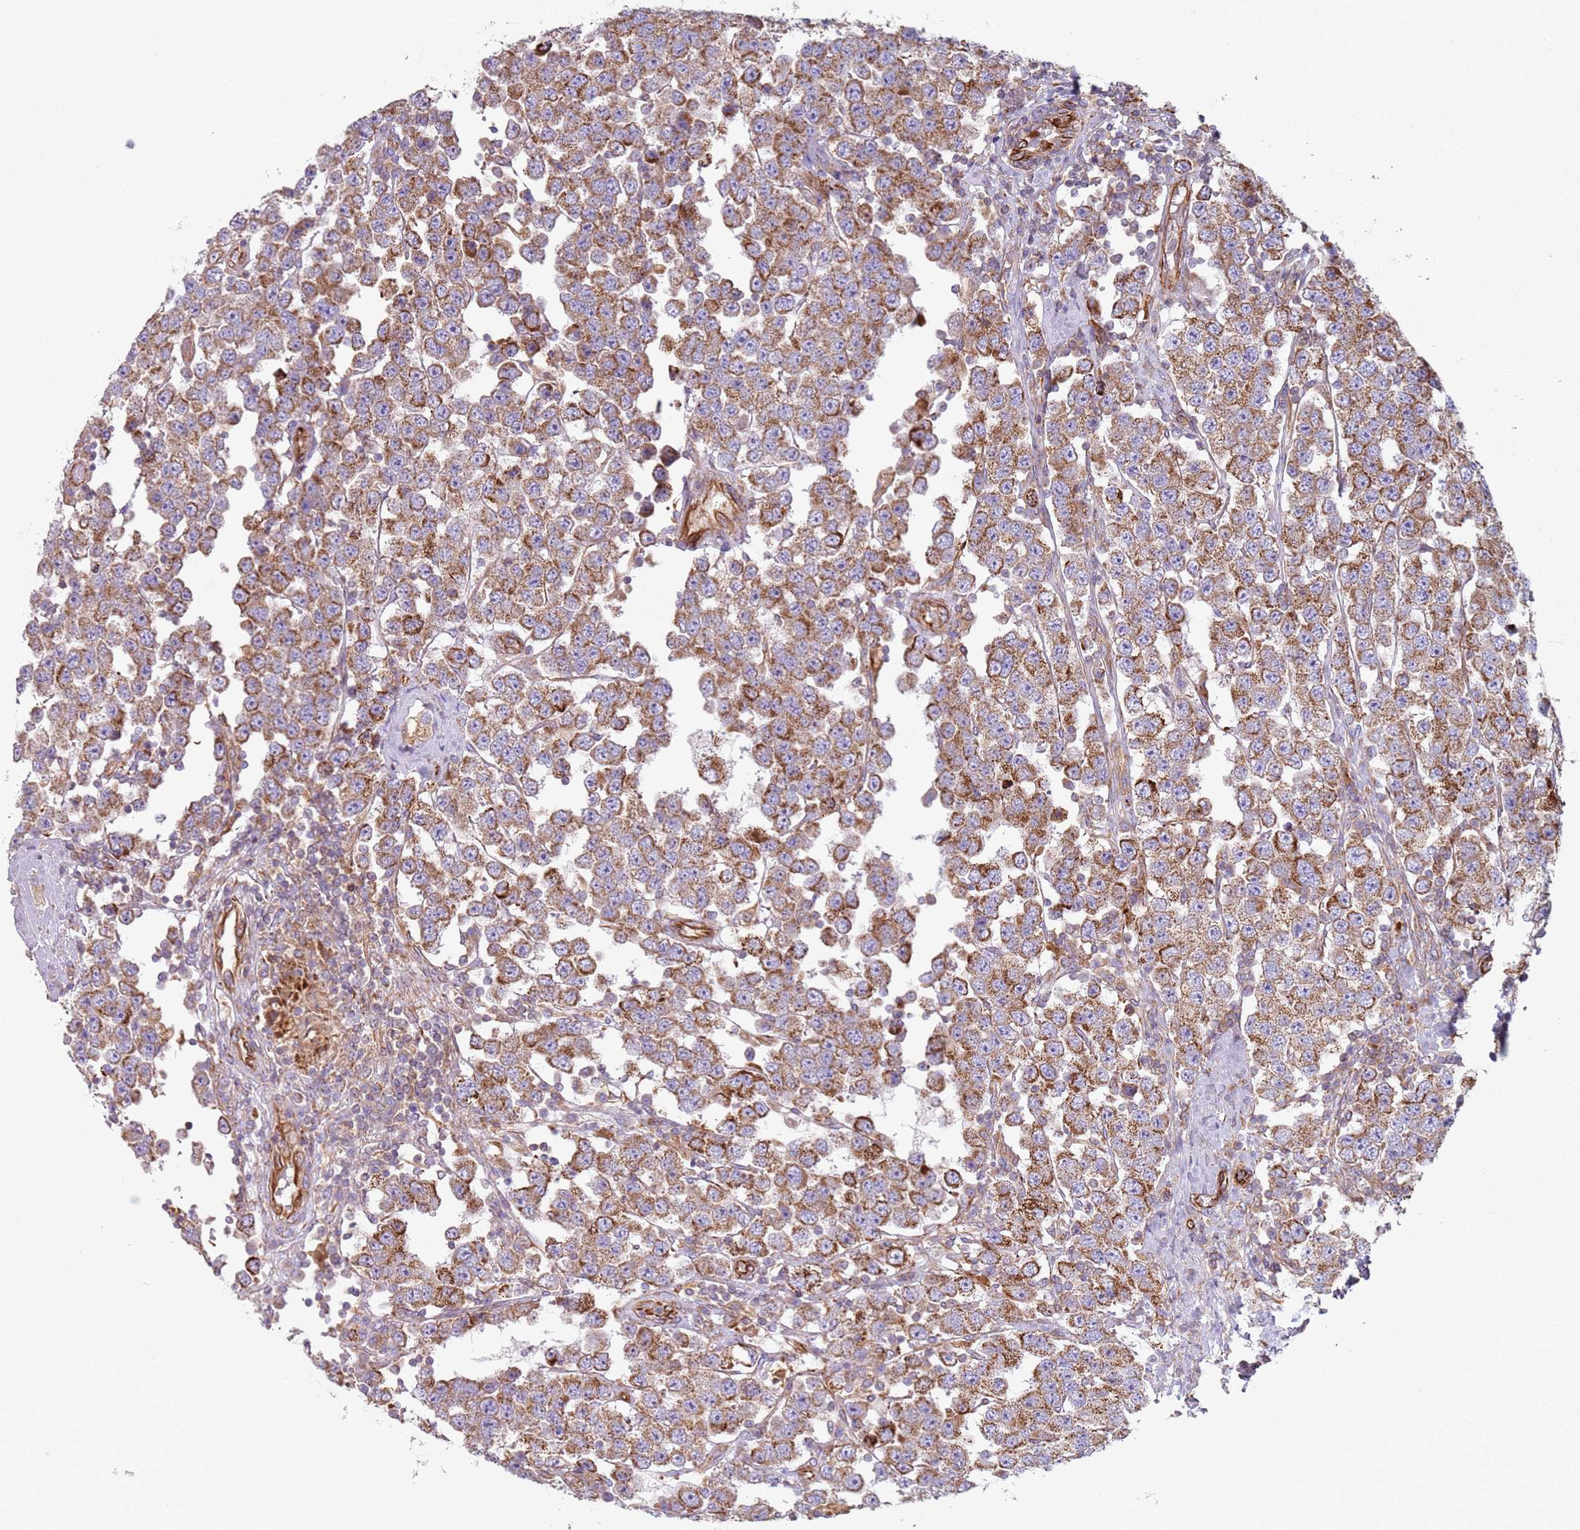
{"staining": {"intensity": "moderate", "quantity": ">75%", "location": "cytoplasmic/membranous"}, "tissue": "testis cancer", "cell_type": "Tumor cells", "image_type": "cancer", "snomed": [{"axis": "morphology", "description": "Seminoma, NOS"}, {"axis": "topography", "description": "Testis"}], "caption": "Human seminoma (testis) stained for a protein (brown) shows moderate cytoplasmic/membranous positive expression in approximately >75% of tumor cells.", "gene": "SNAPIN", "patient": {"sex": "male", "age": 28}}